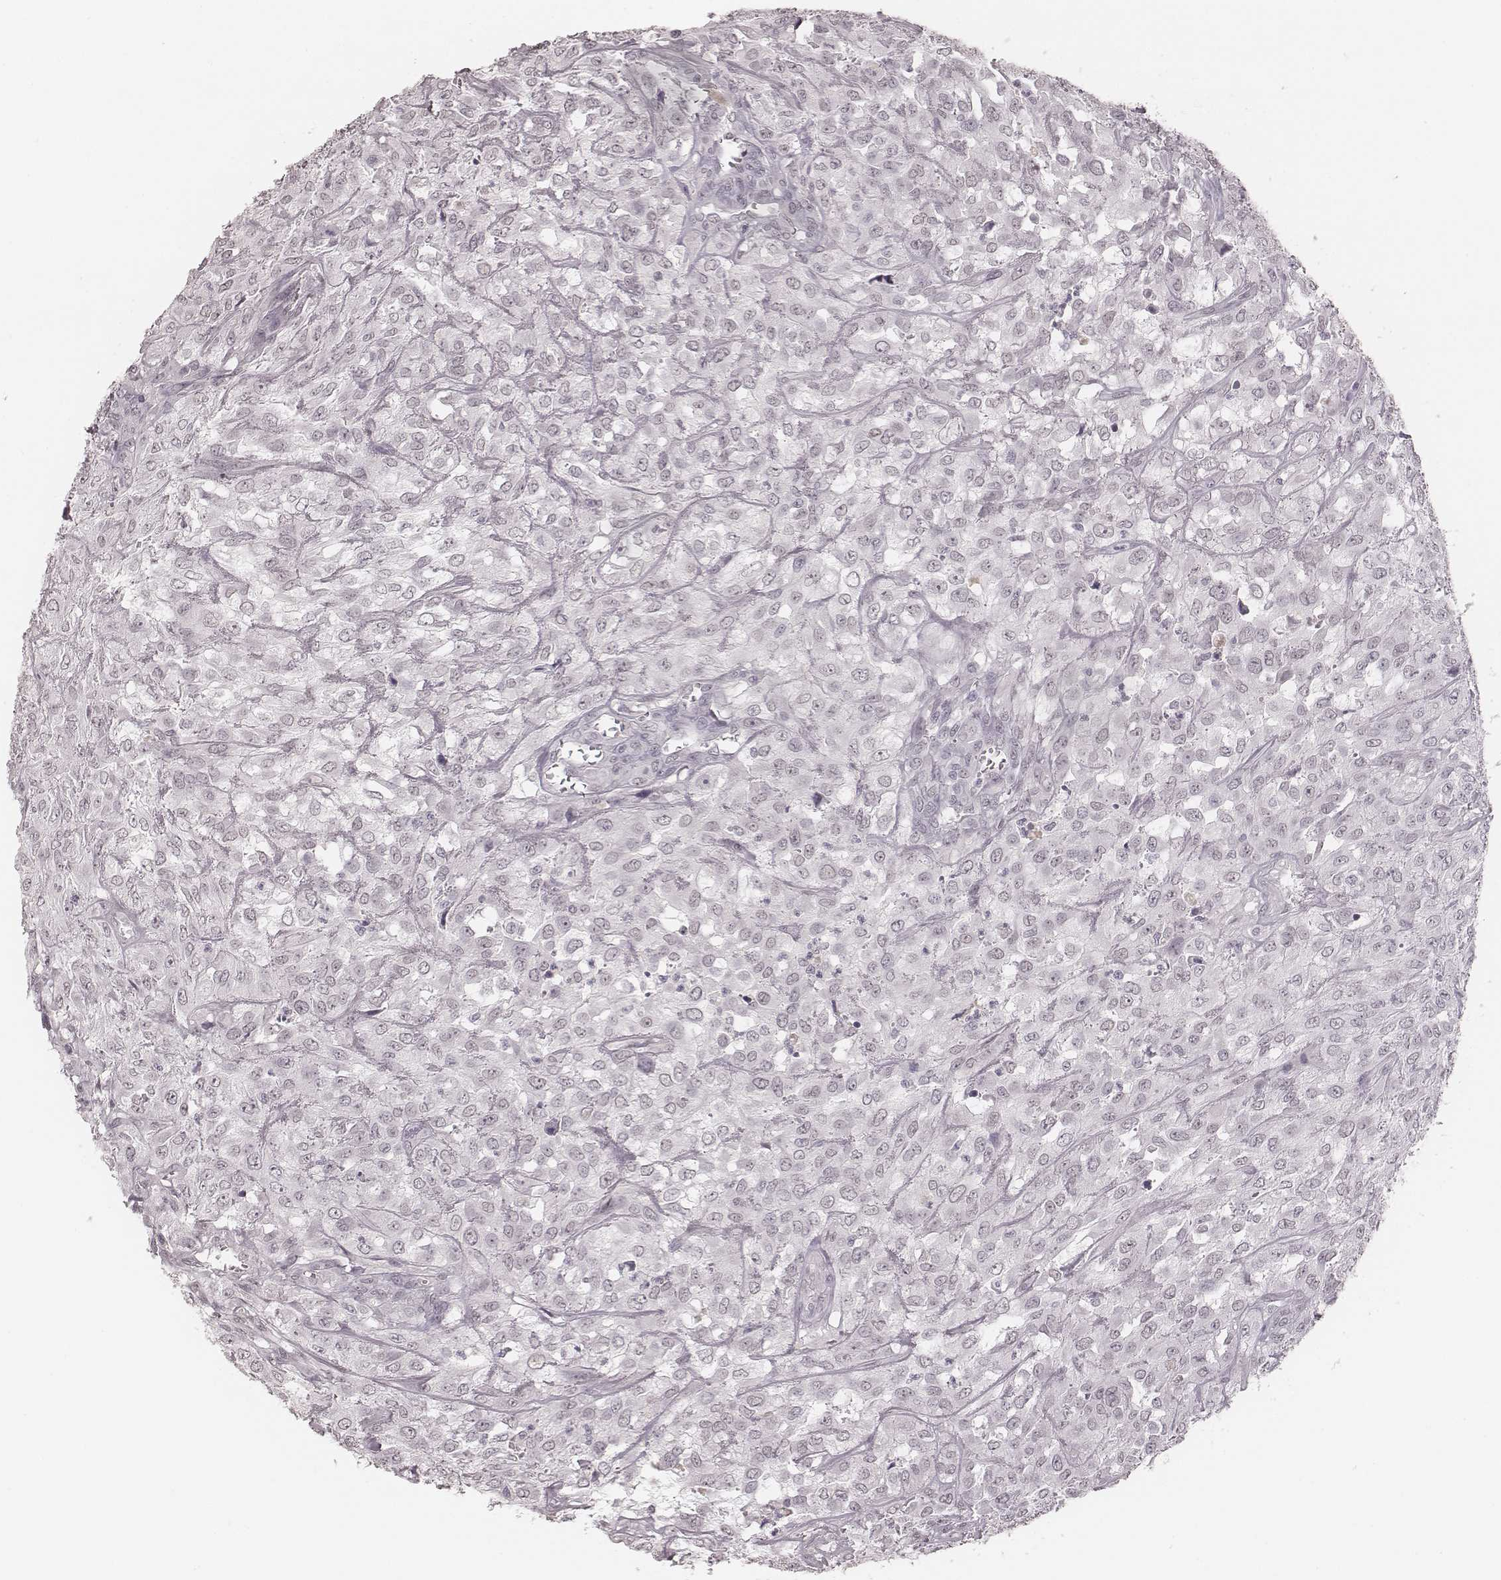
{"staining": {"intensity": "negative", "quantity": "none", "location": "none"}, "tissue": "urothelial cancer", "cell_type": "Tumor cells", "image_type": "cancer", "snomed": [{"axis": "morphology", "description": "Urothelial carcinoma, High grade"}, {"axis": "topography", "description": "Urinary bladder"}], "caption": "DAB (3,3'-diaminobenzidine) immunohistochemical staining of human urothelial carcinoma (high-grade) shows no significant staining in tumor cells.", "gene": "MSX1", "patient": {"sex": "male", "age": 67}}